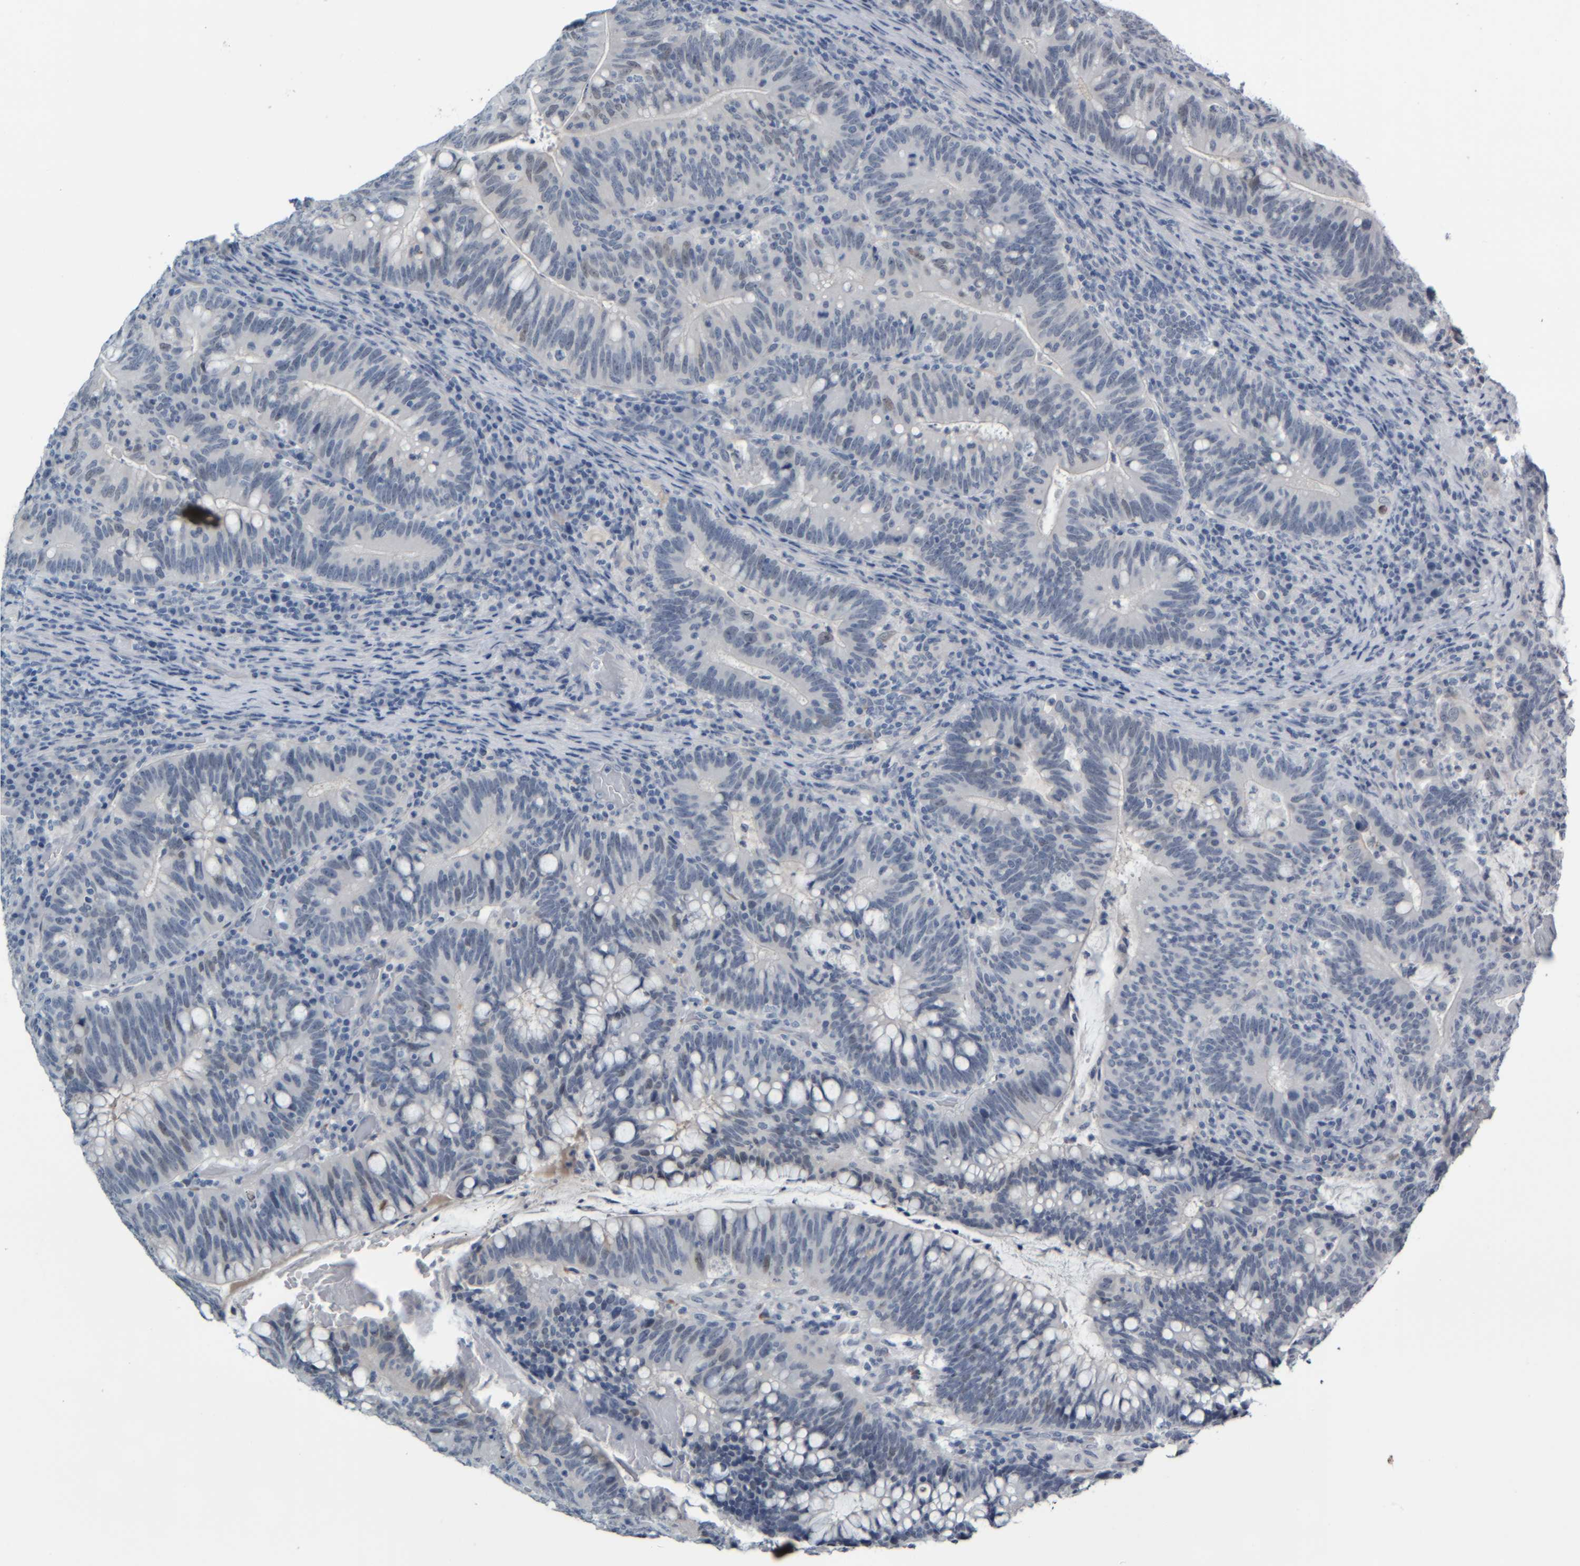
{"staining": {"intensity": "negative", "quantity": "none", "location": "none"}, "tissue": "colorectal cancer", "cell_type": "Tumor cells", "image_type": "cancer", "snomed": [{"axis": "morphology", "description": "Adenocarcinoma, NOS"}, {"axis": "topography", "description": "Colon"}], "caption": "There is no significant expression in tumor cells of colorectal cancer.", "gene": "COL14A1", "patient": {"sex": "female", "age": 66}}